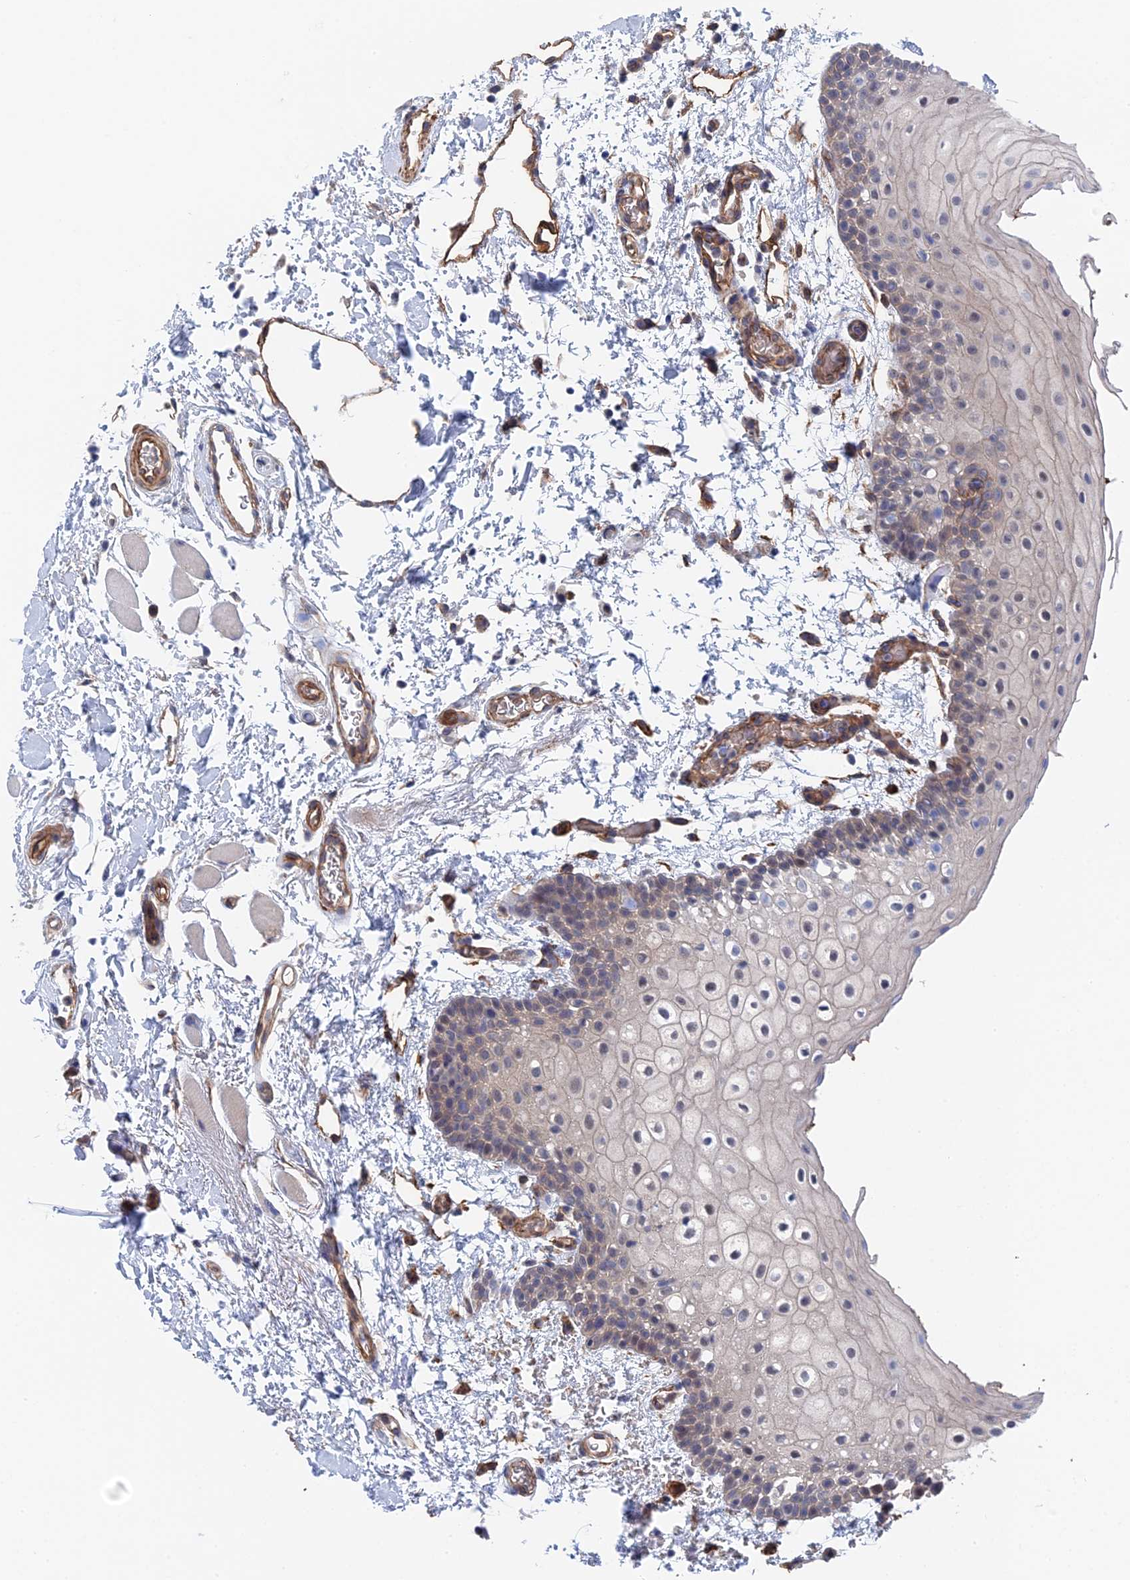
{"staining": {"intensity": "weak", "quantity": "<25%", "location": "cytoplasmic/membranous"}, "tissue": "oral mucosa", "cell_type": "Squamous epithelial cells", "image_type": "normal", "snomed": [{"axis": "morphology", "description": "Normal tissue, NOS"}, {"axis": "topography", "description": "Oral tissue"}], "caption": "The histopathology image shows no significant positivity in squamous epithelial cells of oral mucosa.", "gene": "MTHFSD", "patient": {"sex": "male", "age": 62}}